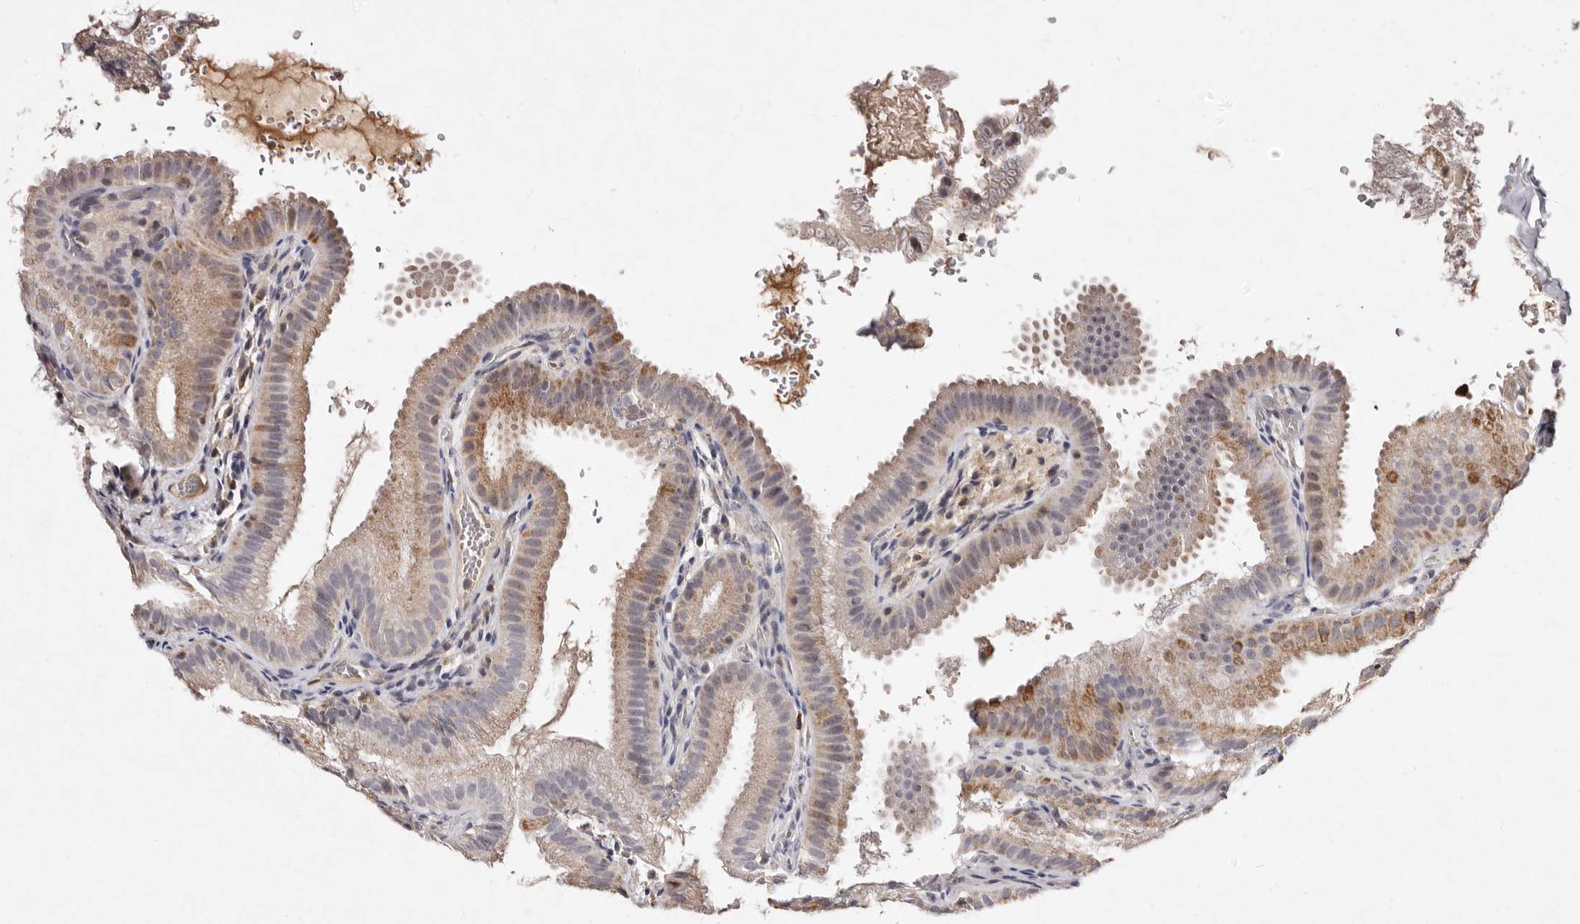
{"staining": {"intensity": "moderate", "quantity": "<25%", "location": "cytoplasmic/membranous"}, "tissue": "gallbladder", "cell_type": "Glandular cells", "image_type": "normal", "snomed": [{"axis": "morphology", "description": "Normal tissue, NOS"}, {"axis": "topography", "description": "Gallbladder"}], "caption": "High-power microscopy captured an immunohistochemistry (IHC) histopathology image of normal gallbladder, revealing moderate cytoplasmic/membranous positivity in about <25% of glandular cells. (Stains: DAB (3,3'-diaminobenzidine) in brown, nuclei in blue, Microscopy: brightfield microscopy at high magnification).", "gene": "GIMAP4", "patient": {"sex": "female", "age": 30}}